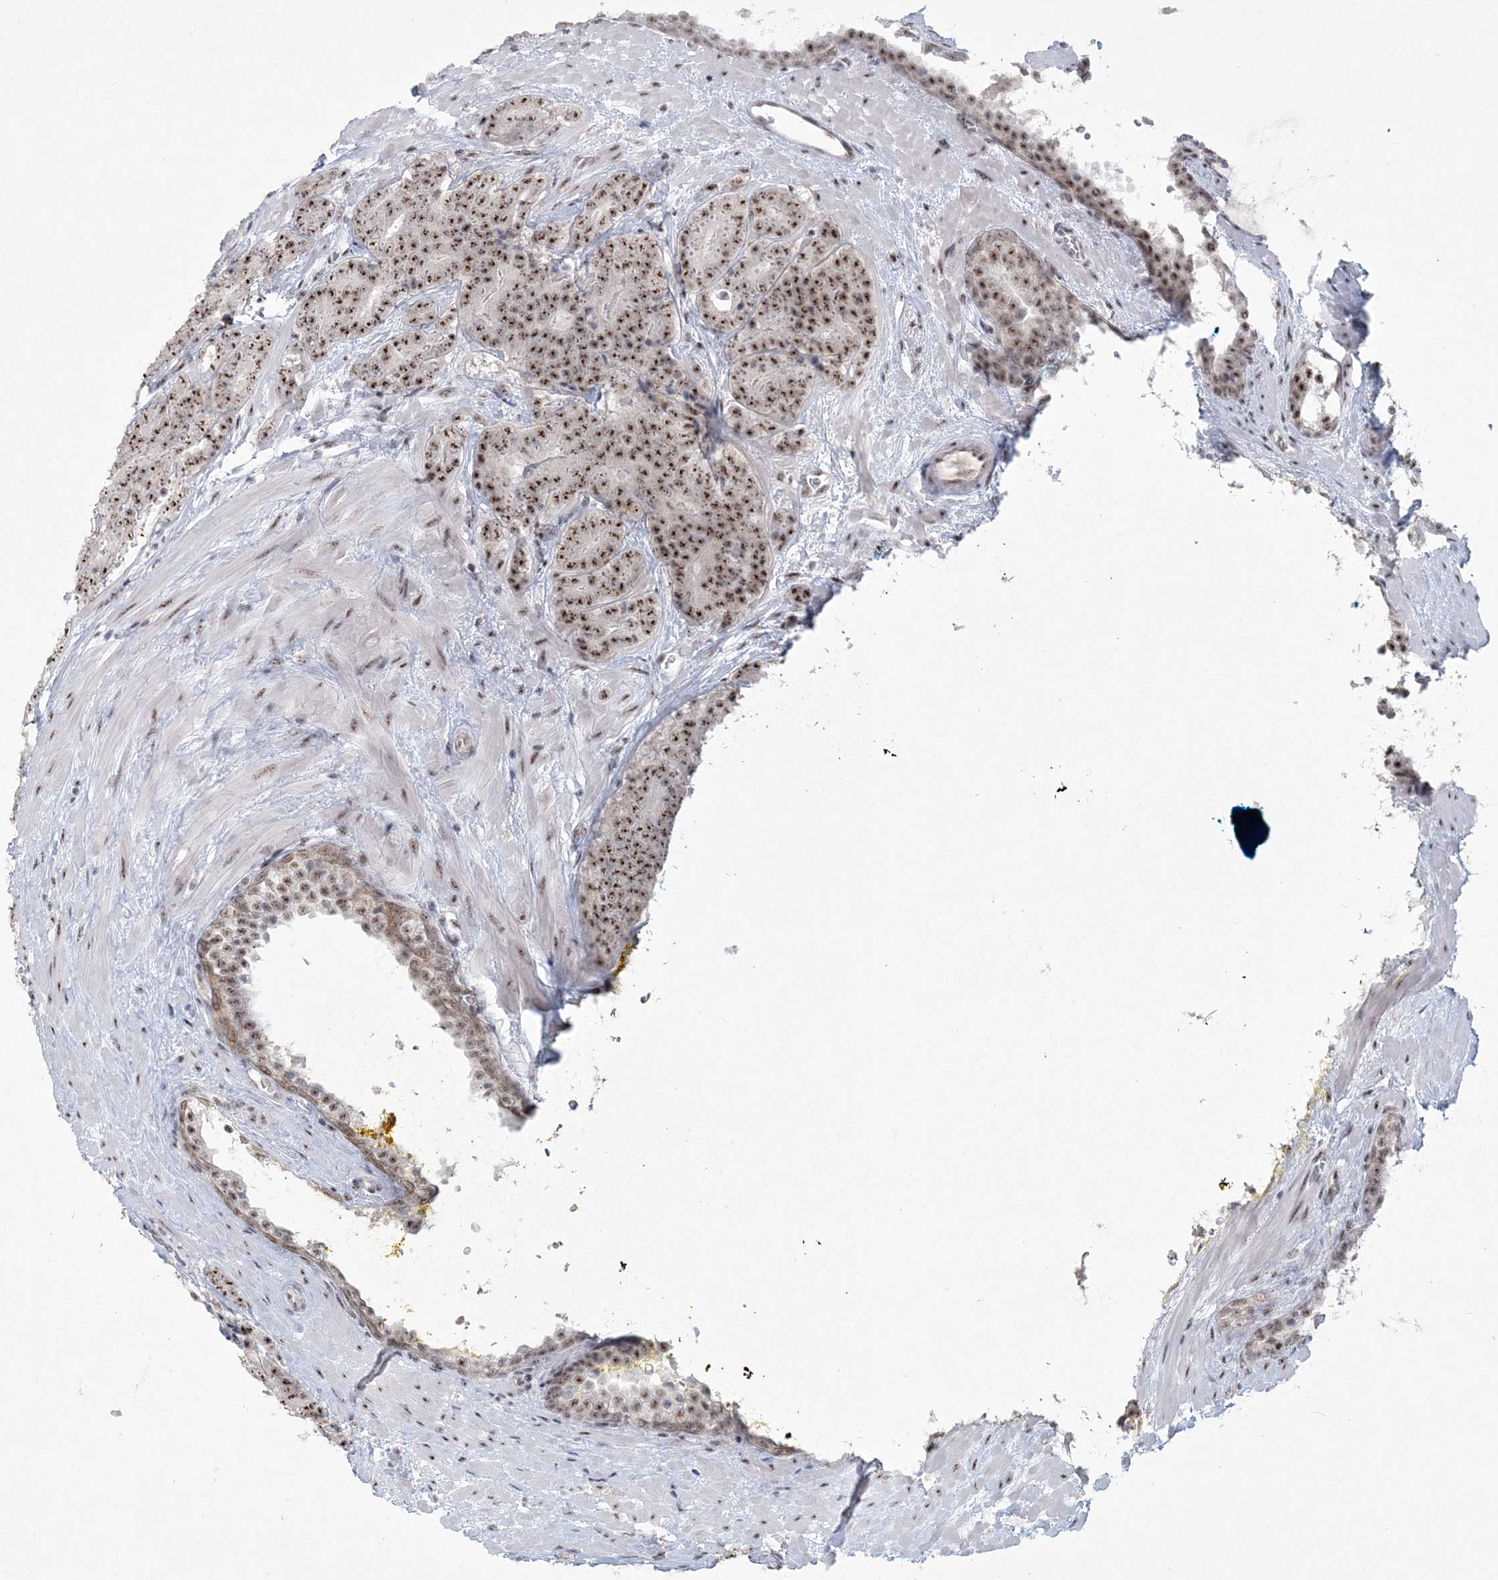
{"staining": {"intensity": "moderate", "quantity": ">75%", "location": "nuclear"}, "tissue": "prostate cancer", "cell_type": "Tumor cells", "image_type": "cancer", "snomed": [{"axis": "morphology", "description": "Adenocarcinoma, High grade"}, {"axis": "topography", "description": "Prostate"}], "caption": "Immunohistochemical staining of human high-grade adenocarcinoma (prostate) exhibits medium levels of moderate nuclear protein staining in approximately >75% of tumor cells. (DAB = brown stain, brightfield microscopy at high magnification).", "gene": "KDM6B", "patient": {"sex": "male", "age": 56}}